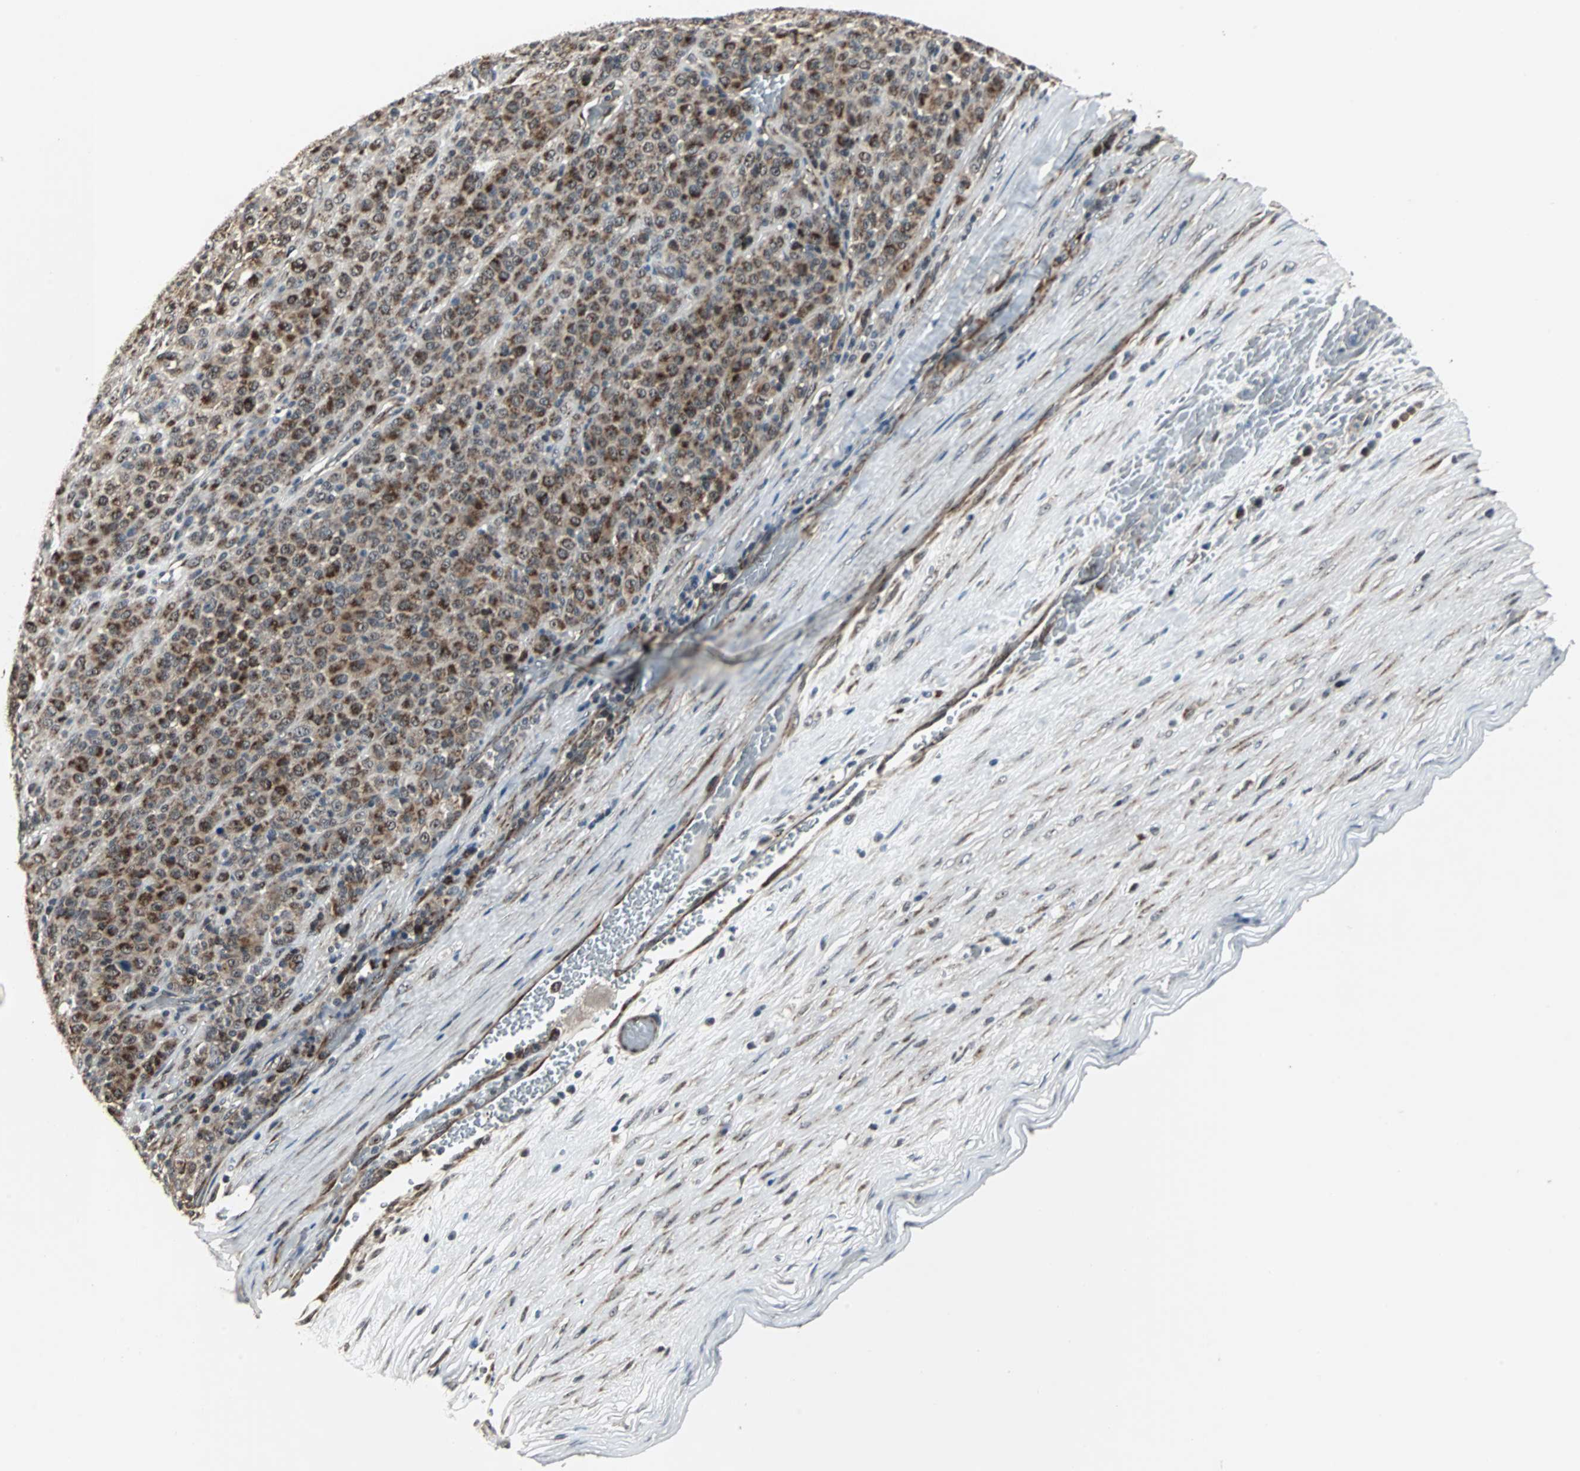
{"staining": {"intensity": "strong", "quantity": ">75%", "location": "cytoplasmic/membranous"}, "tissue": "melanoma", "cell_type": "Tumor cells", "image_type": "cancer", "snomed": [{"axis": "morphology", "description": "Malignant melanoma, Metastatic site"}, {"axis": "topography", "description": "Pancreas"}], "caption": "A high amount of strong cytoplasmic/membranous expression is appreciated in approximately >75% of tumor cells in malignant melanoma (metastatic site) tissue.", "gene": "MRPL40", "patient": {"sex": "female", "age": 30}}